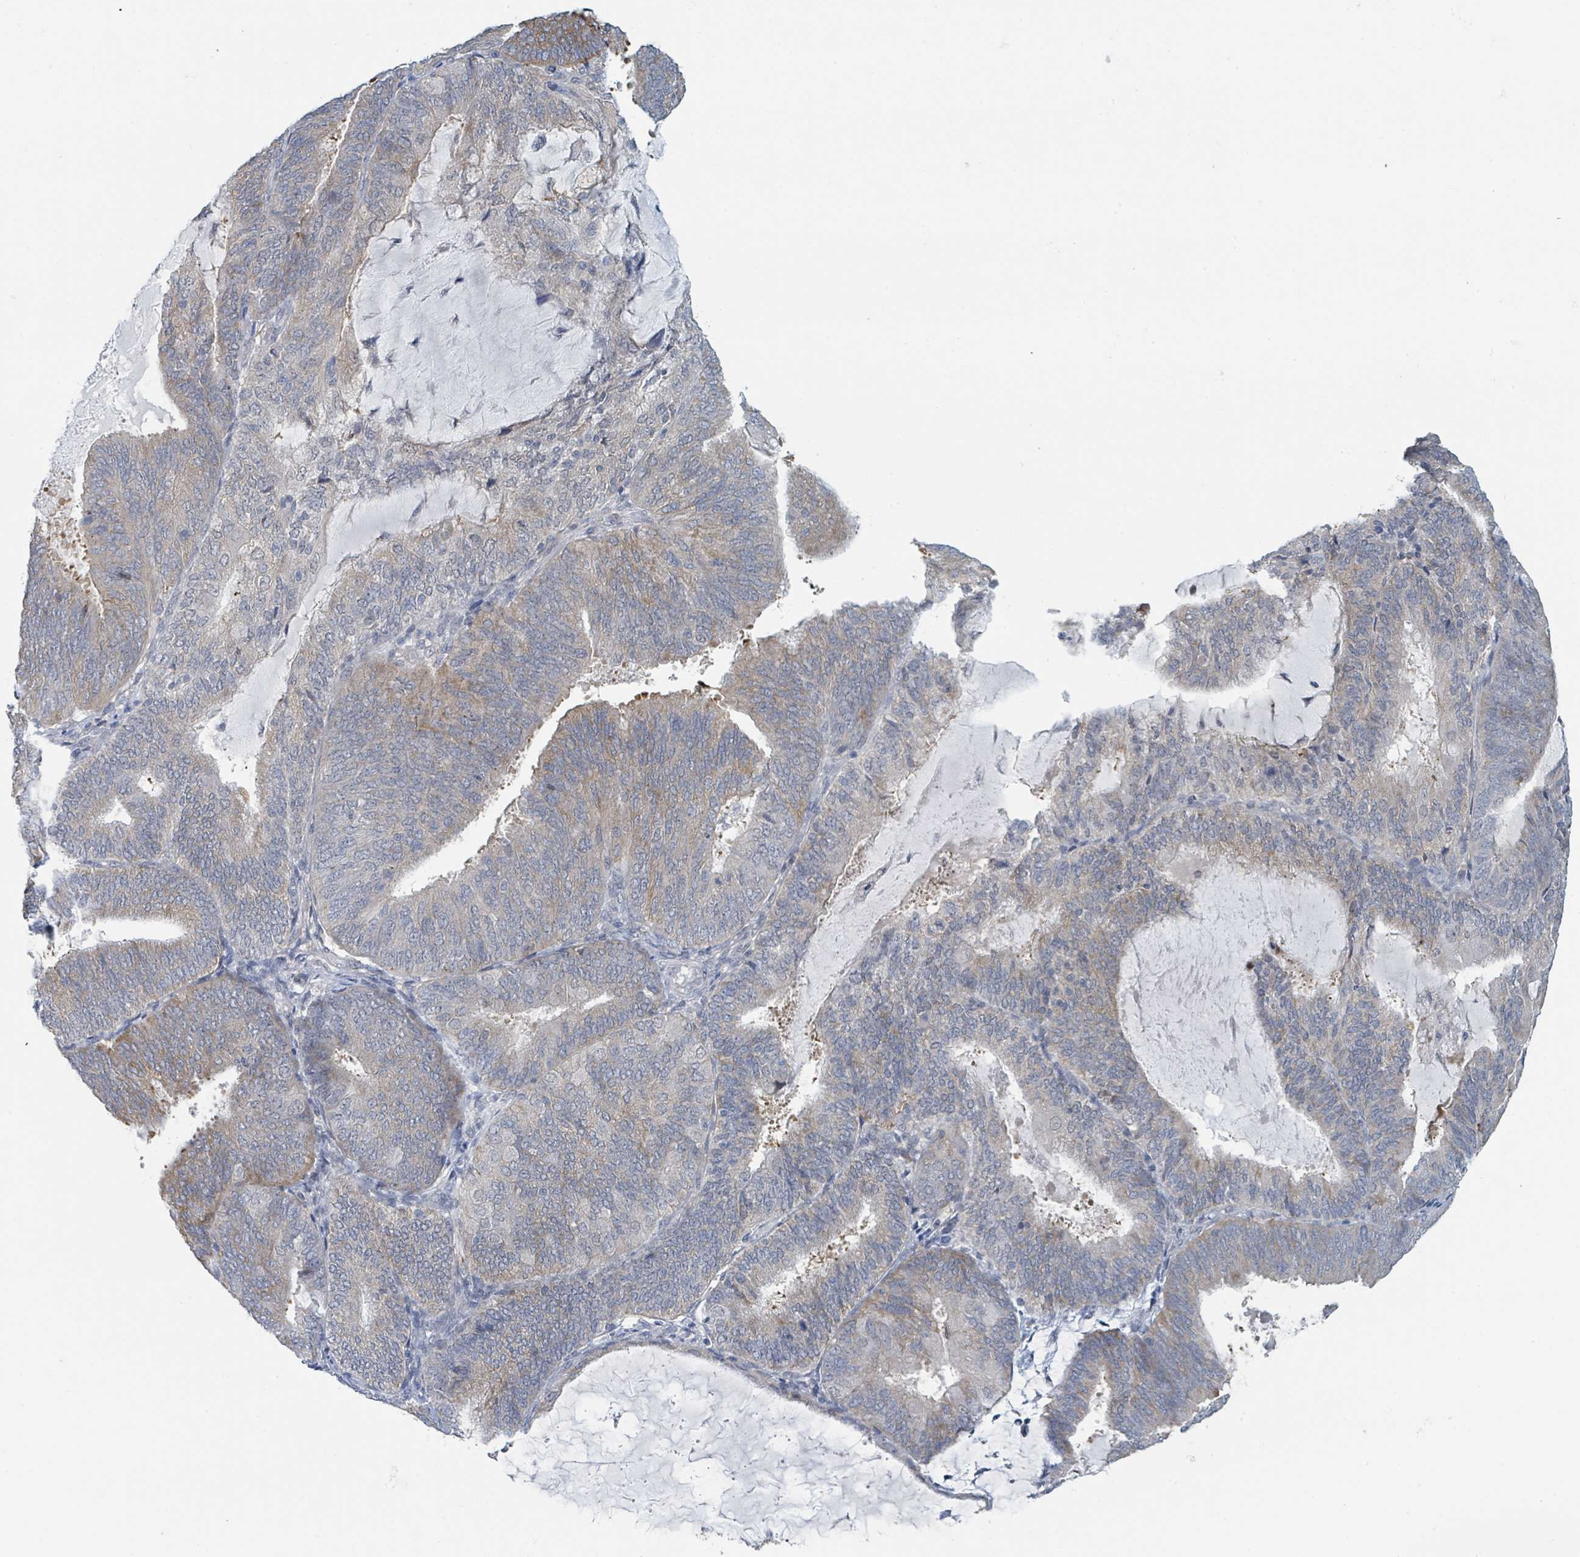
{"staining": {"intensity": "weak", "quantity": "25%-75%", "location": "cytoplasmic/membranous"}, "tissue": "endometrial cancer", "cell_type": "Tumor cells", "image_type": "cancer", "snomed": [{"axis": "morphology", "description": "Adenocarcinoma, NOS"}, {"axis": "topography", "description": "Endometrium"}], "caption": "Human adenocarcinoma (endometrial) stained for a protein (brown) shows weak cytoplasmic/membranous positive staining in about 25%-75% of tumor cells.", "gene": "ANKRD55", "patient": {"sex": "female", "age": 81}}